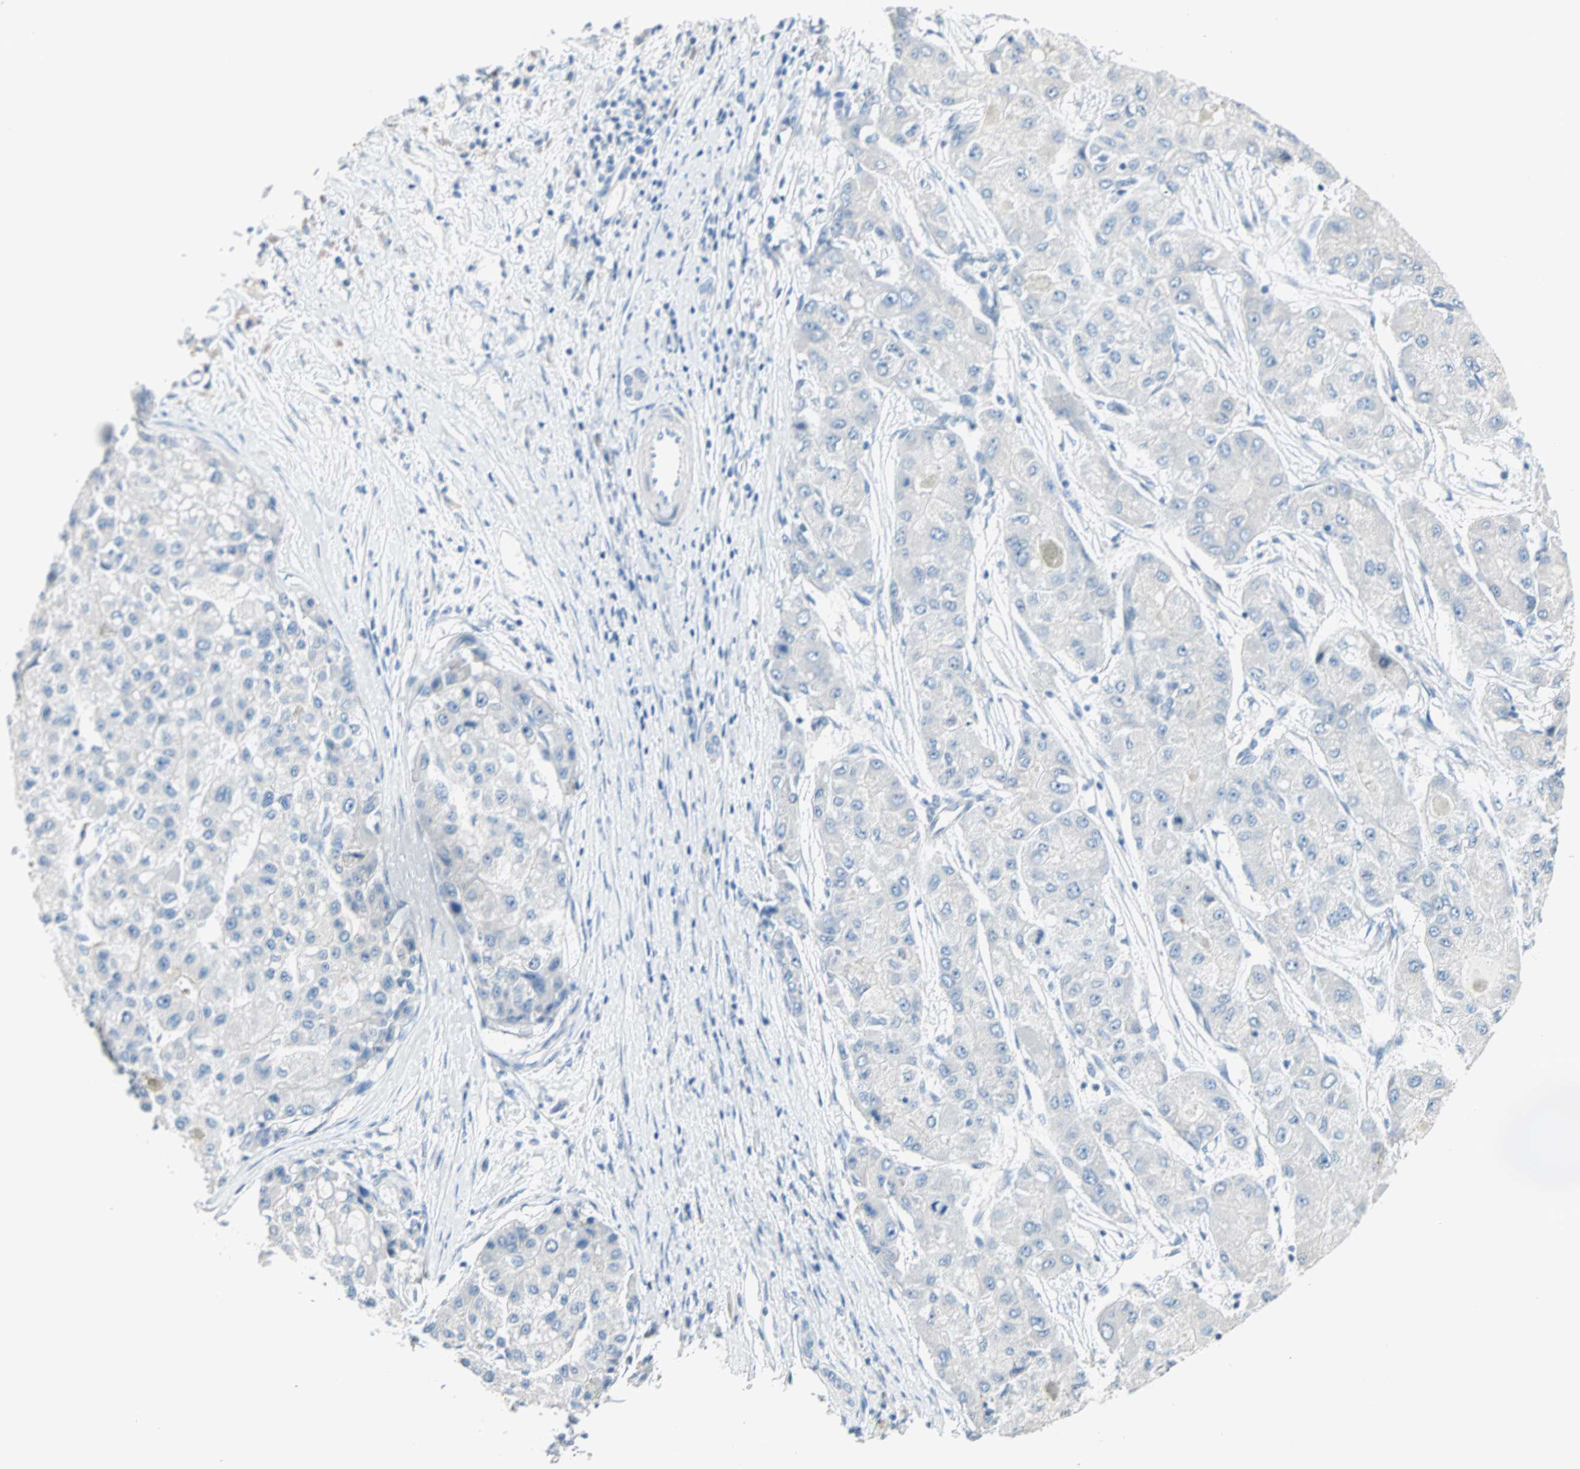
{"staining": {"intensity": "negative", "quantity": "none", "location": "none"}, "tissue": "liver cancer", "cell_type": "Tumor cells", "image_type": "cancer", "snomed": [{"axis": "morphology", "description": "Carcinoma, Hepatocellular, NOS"}, {"axis": "topography", "description": "Liver"}], "caption": "Human hepatocellular carcinoma (liver) stained for a protein using immunohistochemistry displays no positivity in tumor cells.", "gene": "SULT1C2", "patient": {"sex": "male", "age": 80}}